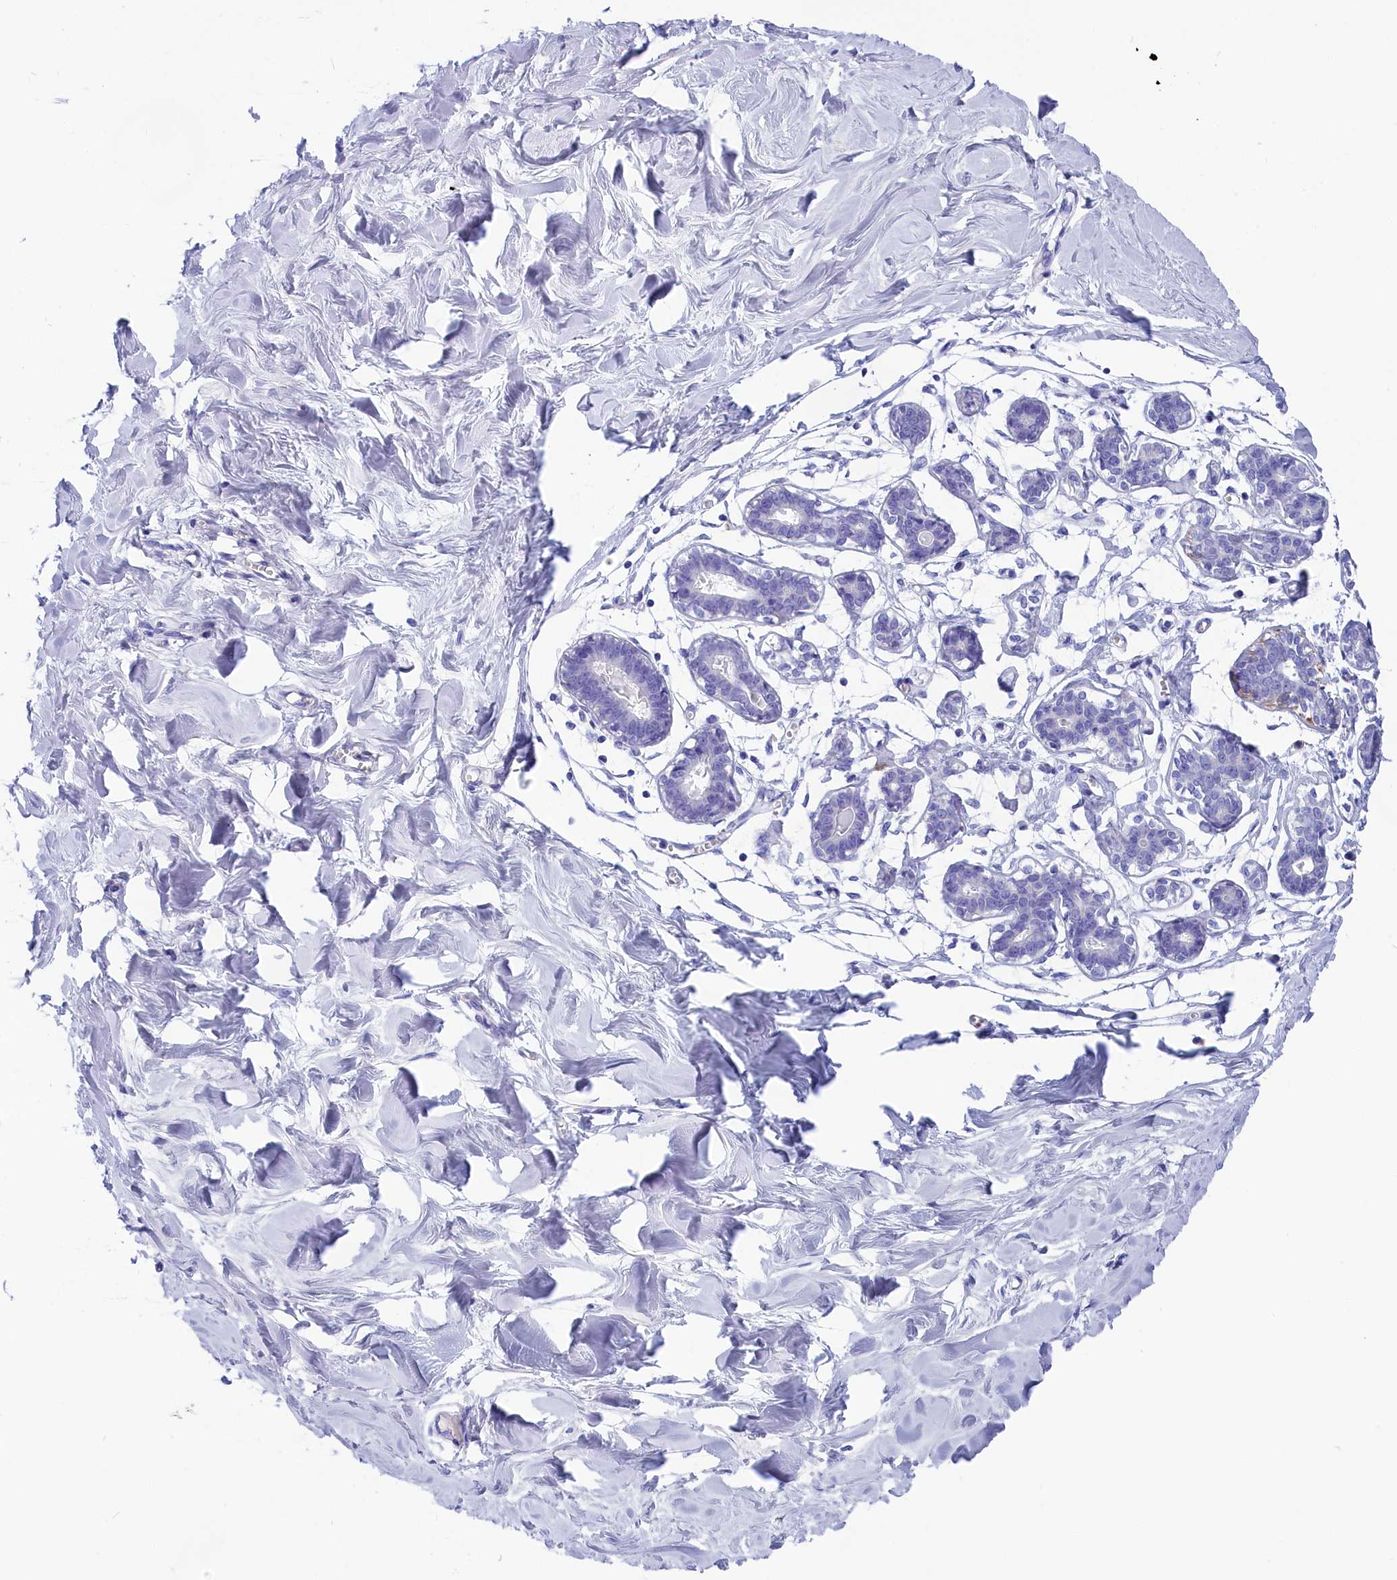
{"staining": {"intensity": "negative", "quantity": "none", "location": "none"}, "tissue": "breast", "cell_type": "Adipocytes", "image_type": "normal", "snomed": [{"axis": "morphology", "description": "Normal tissue, NOS"}, {"axis": "topography", "description": "Breast"}], "caption": "High power microscopy micrograph of an immunohistochemistry (IHC) photomicrograph of unremarkable breast, revealing no significant staining in adipocytes. (Brightfield microscopy of DAB immunohistochemistry at high magnification).", "gene": "SULT2A1", "patient": {"sex": "female", "age": 27}}